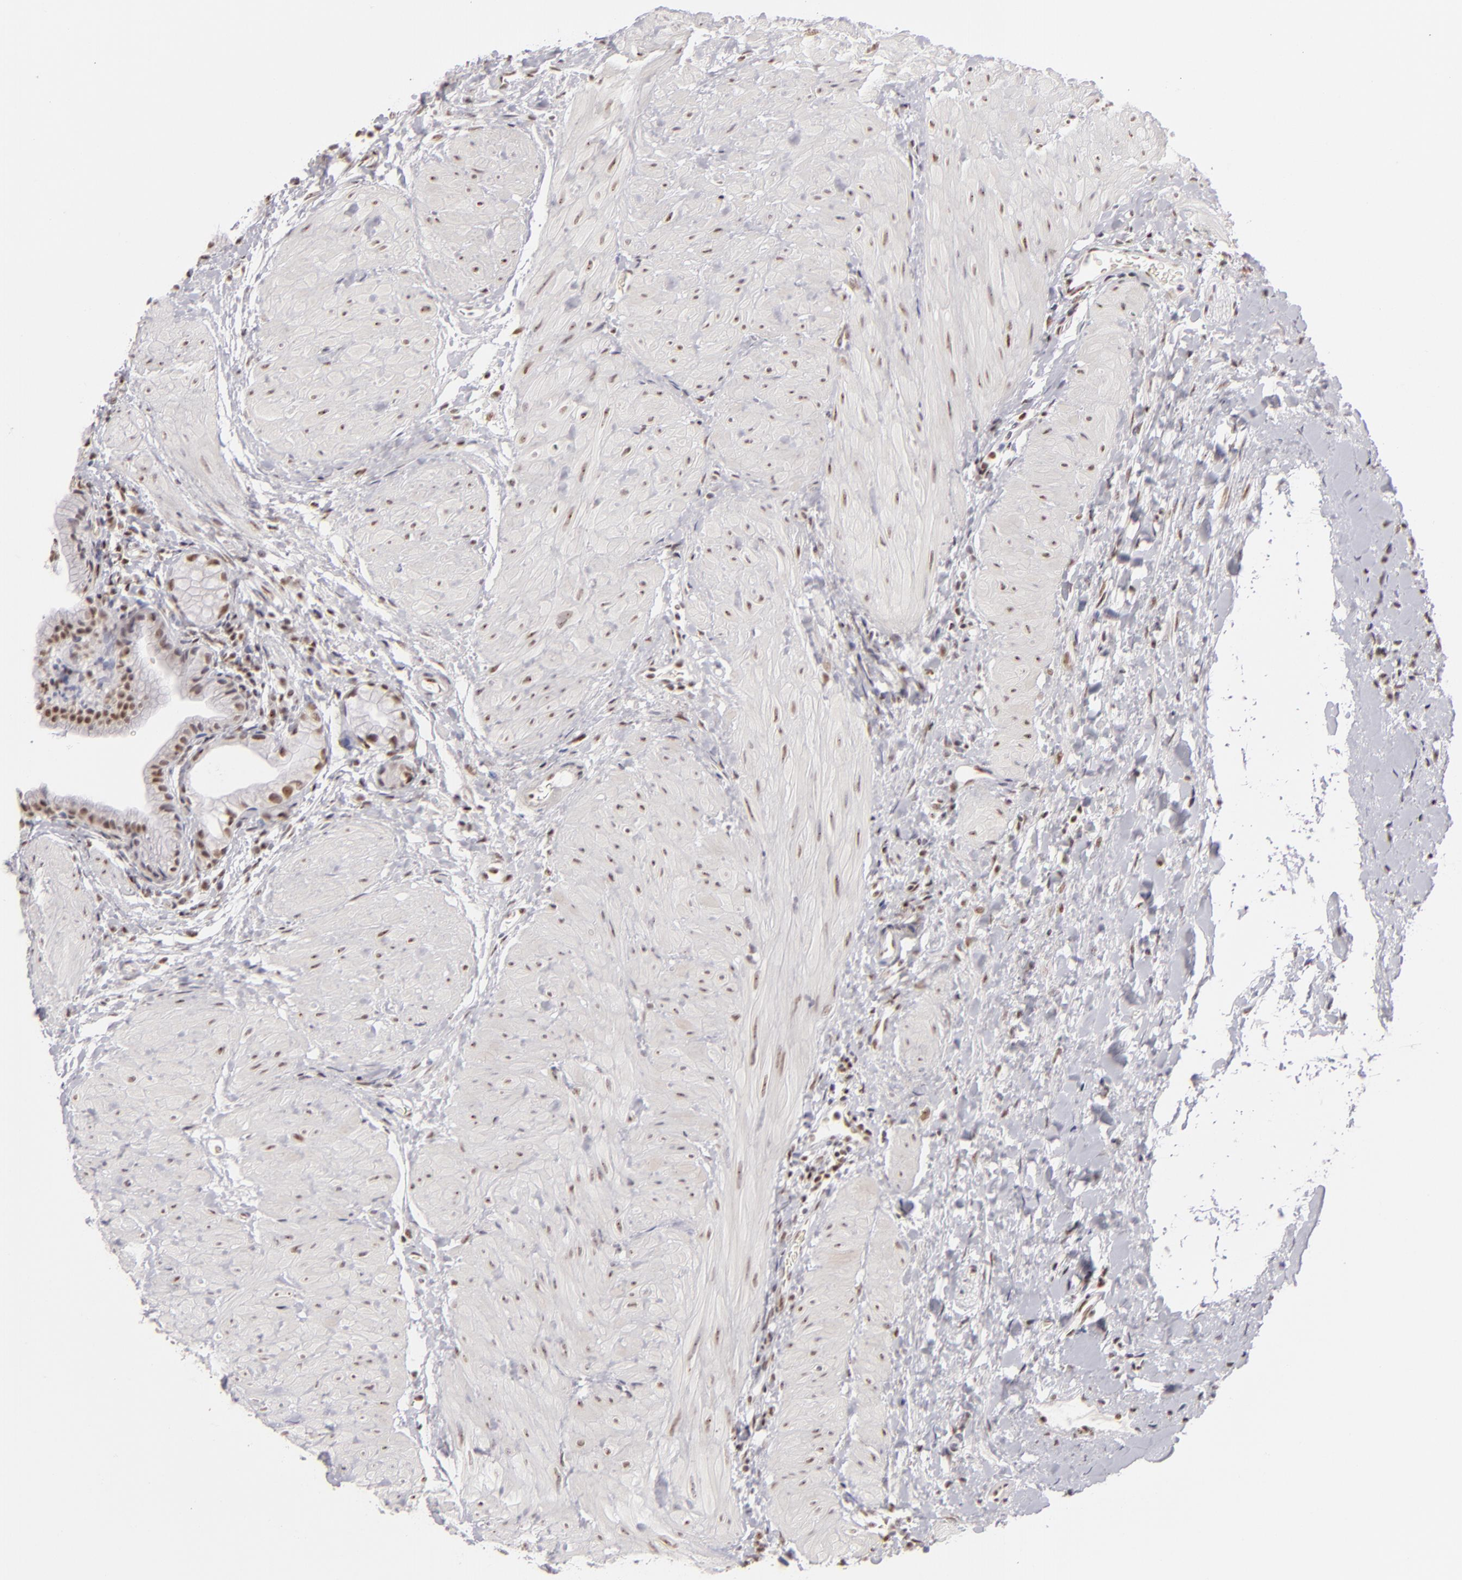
{"staining": {"intensity": "moderate", "quantity": ">75%", "location": "nuclear"}, "tissue": "gallbladder", "cell_type": "Glandular cells", "image_type": "normal", "snomed": [{"axis": "morphology", "description": "Normal tissue, NOS"}, {"axis": "morphology", "description": "Inflammation, NOS"}, {"axis": "topography", "description": "Gallbladder"}], "caption": "Gallbladder stained with DAB (3,3'-diaminobenzidine) IHC exhibits medium levels of moderate nuclear positivity in about >75% of glandular cells. (DAB IHC, brown staining for protein, blue staining for nuclei).", "gene": "DAXX", "patient": {"sex": "male", "age": 66}}